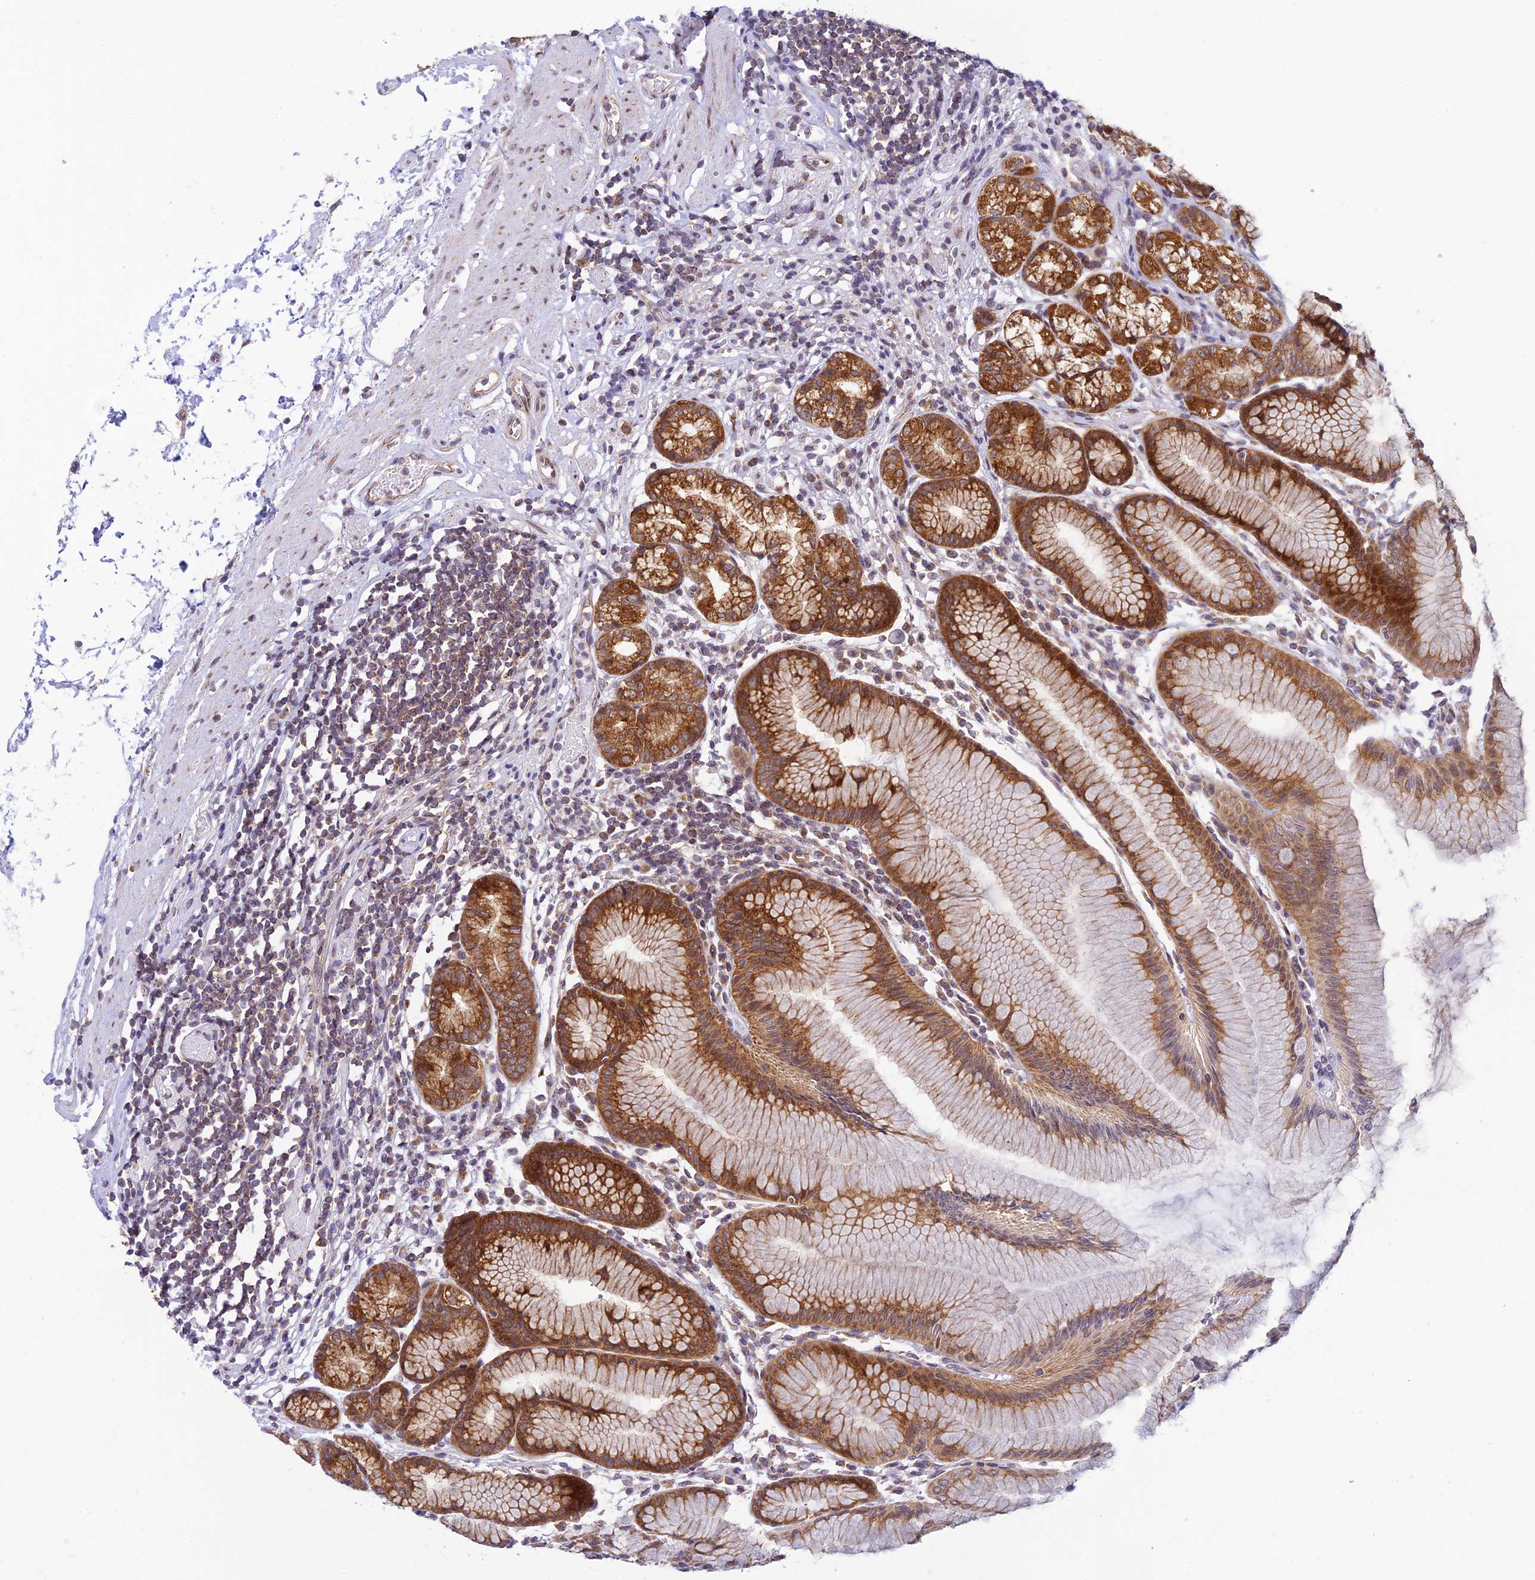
{"staining": {"intensity": "strong", "quantity": ">75%", "location": "cytoplasmic/membranous"}, "tissue": "stomach", "cell_type": "Glandular cells", "image_type": "normal", "snomed": [{"axis": "morphology", "description": "Normal tissue, NOS"}, {"axis": "topography", "description": "Stomach"}], "caption": "DAB immunohistochemical staining of normal stomach displays strong cytoplasmic/membranous protein staining in about >75% of glandular cells. (IHC, brightfield microscopy, high magnification).", "gene": "HOOK2", "patient": {"sex": "female", "age": 57}}